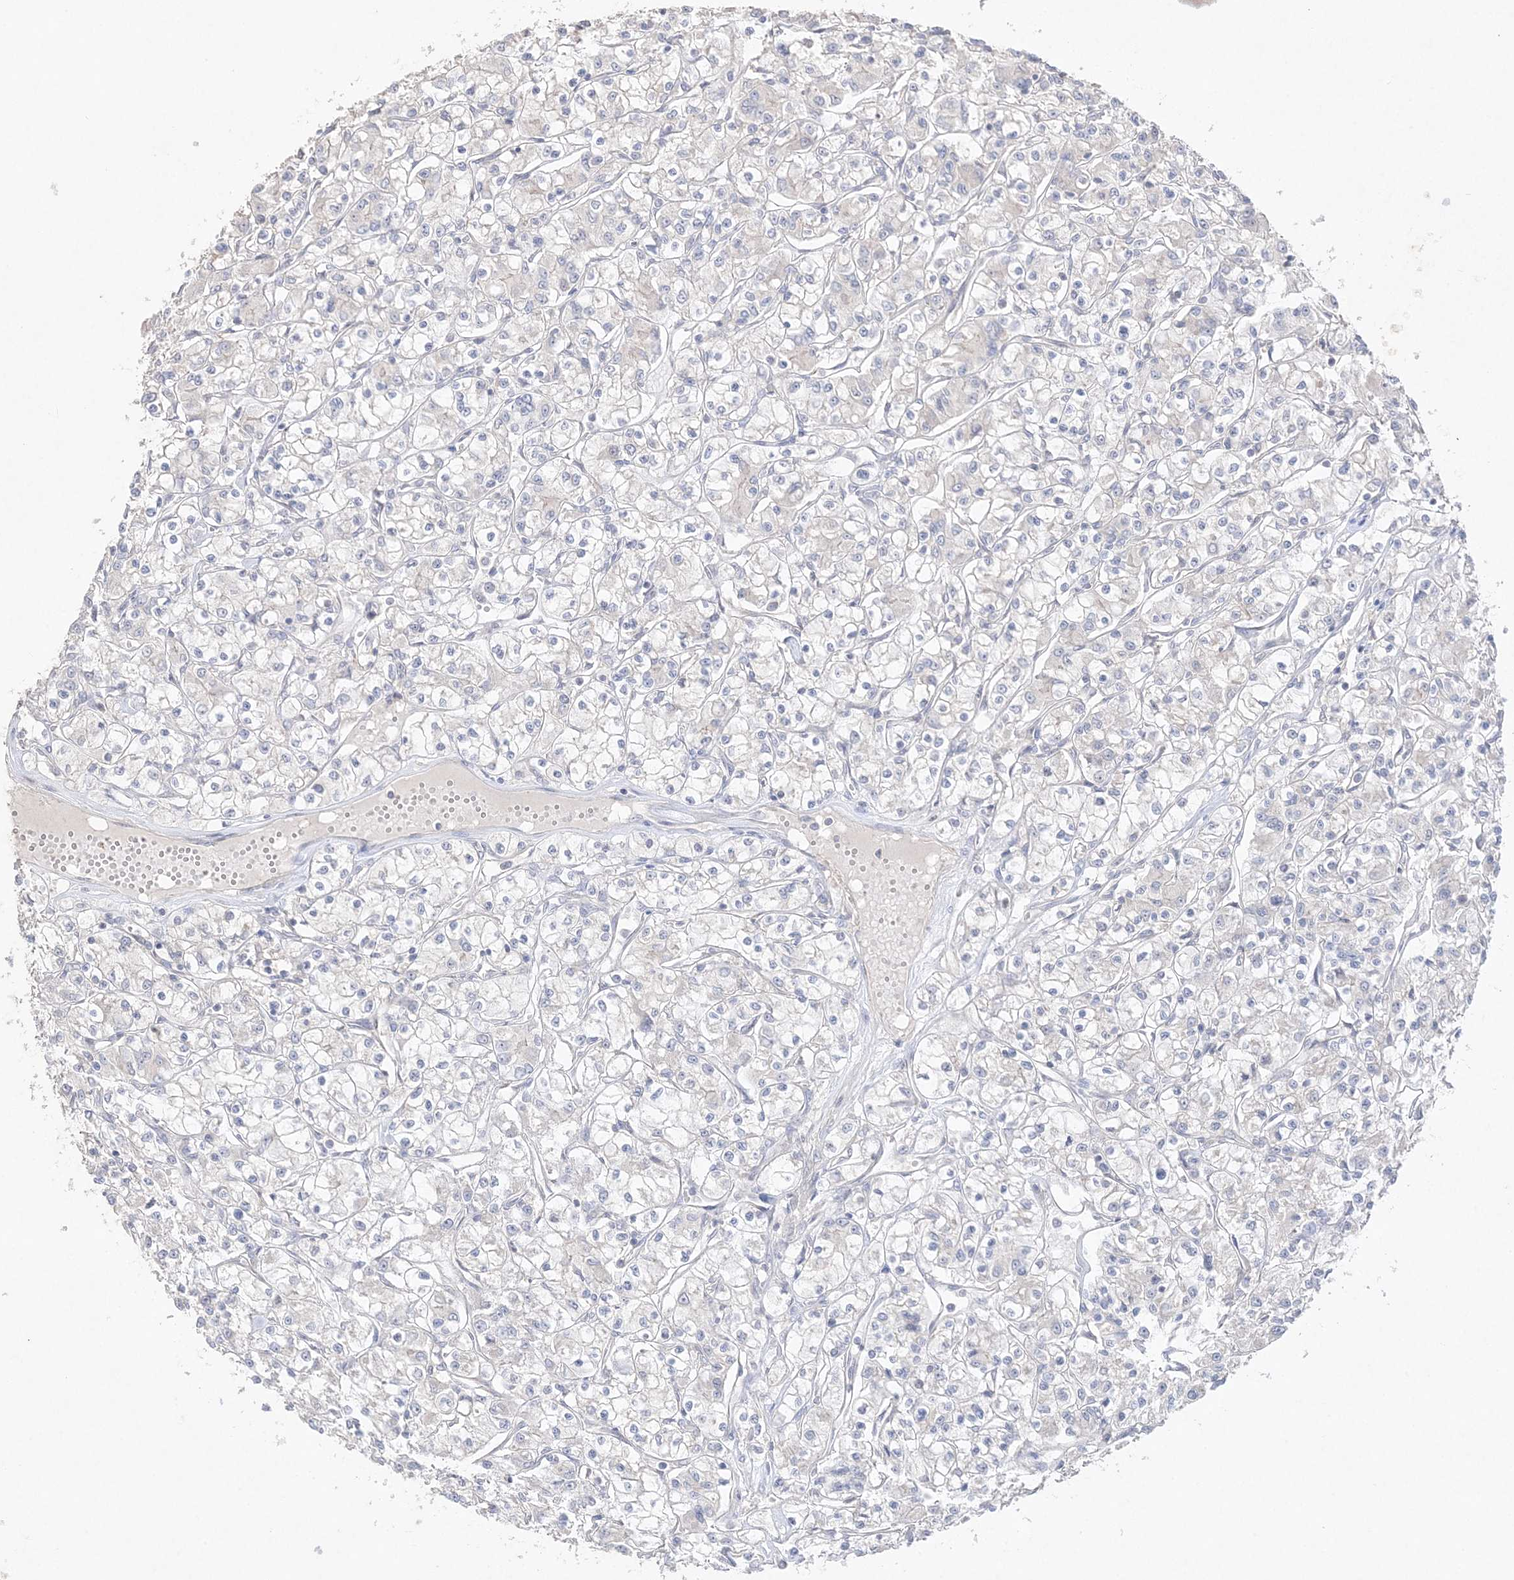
{"staining": {"intensity": "negative", "quantity": "none", "location": "none"}, "tissue": "renal cancer", "cell_type": "Tumor cells", "image_type": "cancer", "snomed": [{"axis": "morphology", "description": "Adenocarcinoma, NOS"}, {"axis": "topography", "description": "Kidney"}], "caption": "DAB (3,3'-diaminobenzidine) immunohistochemical staining of renal cancer displays no significant staining in tumor cells.", "gene": "SH3BP4", "patient": {"sex": "female", "age": 59}}